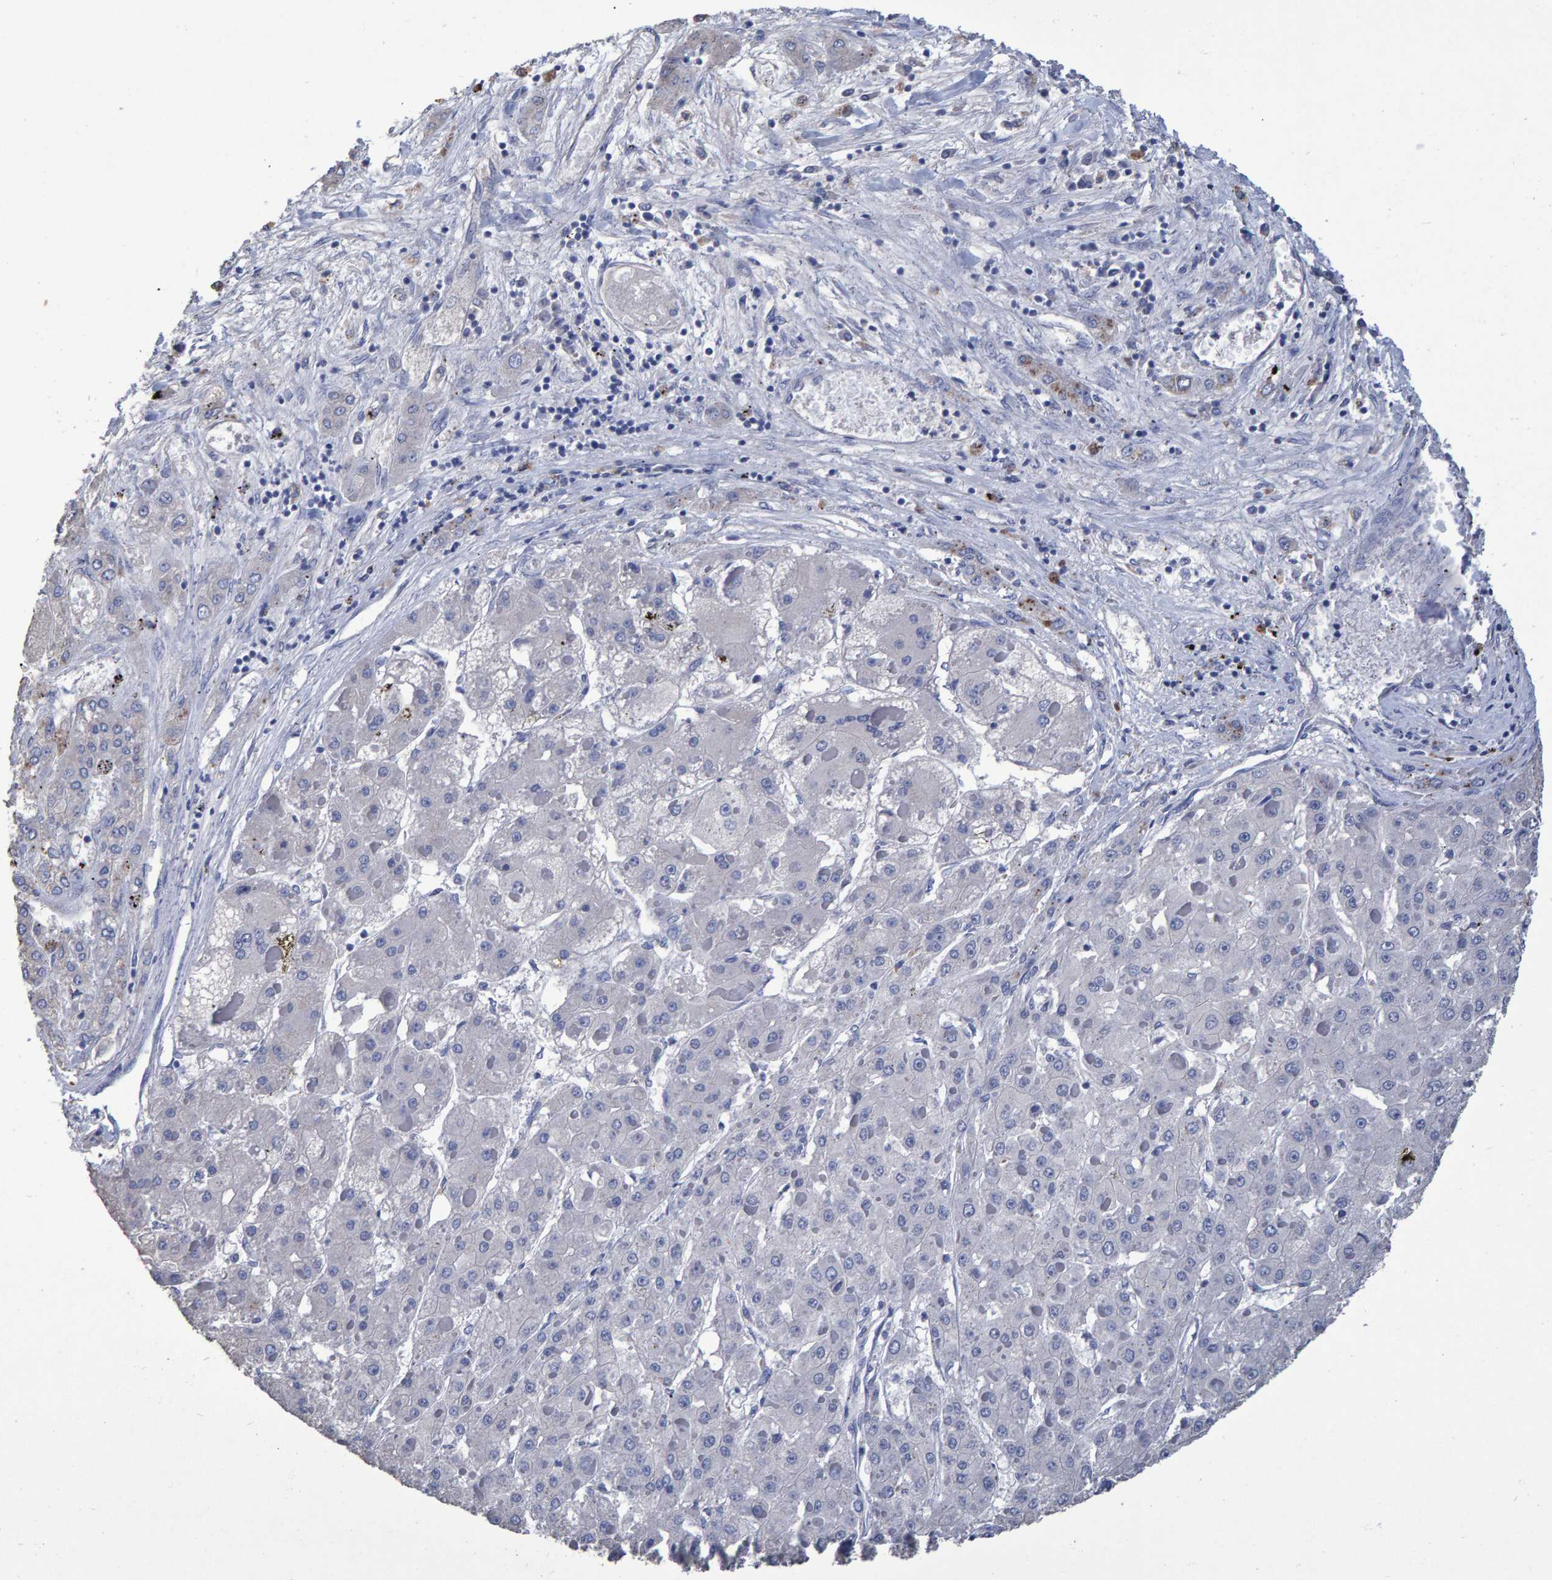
{"staining": {"intensity": "negative", "quantity": "none", "location": "none"}, "tissue": "liver cancer", "cell_type": "Tumor cells", "image_type": "cancer", "snomed": [{"axis": "morphology", "description": "Carcinoma, Hepatocellular, NOS"}, {"axis": "topography", "description": "Liver"}], "caption": "Liver cancer (hepatocellular carcinoma) was stained to show a protein in brown. There is no significant staining in tumor cells.", "gene": "HEMGN", "patient": {"sex": "female", "age": 73}}